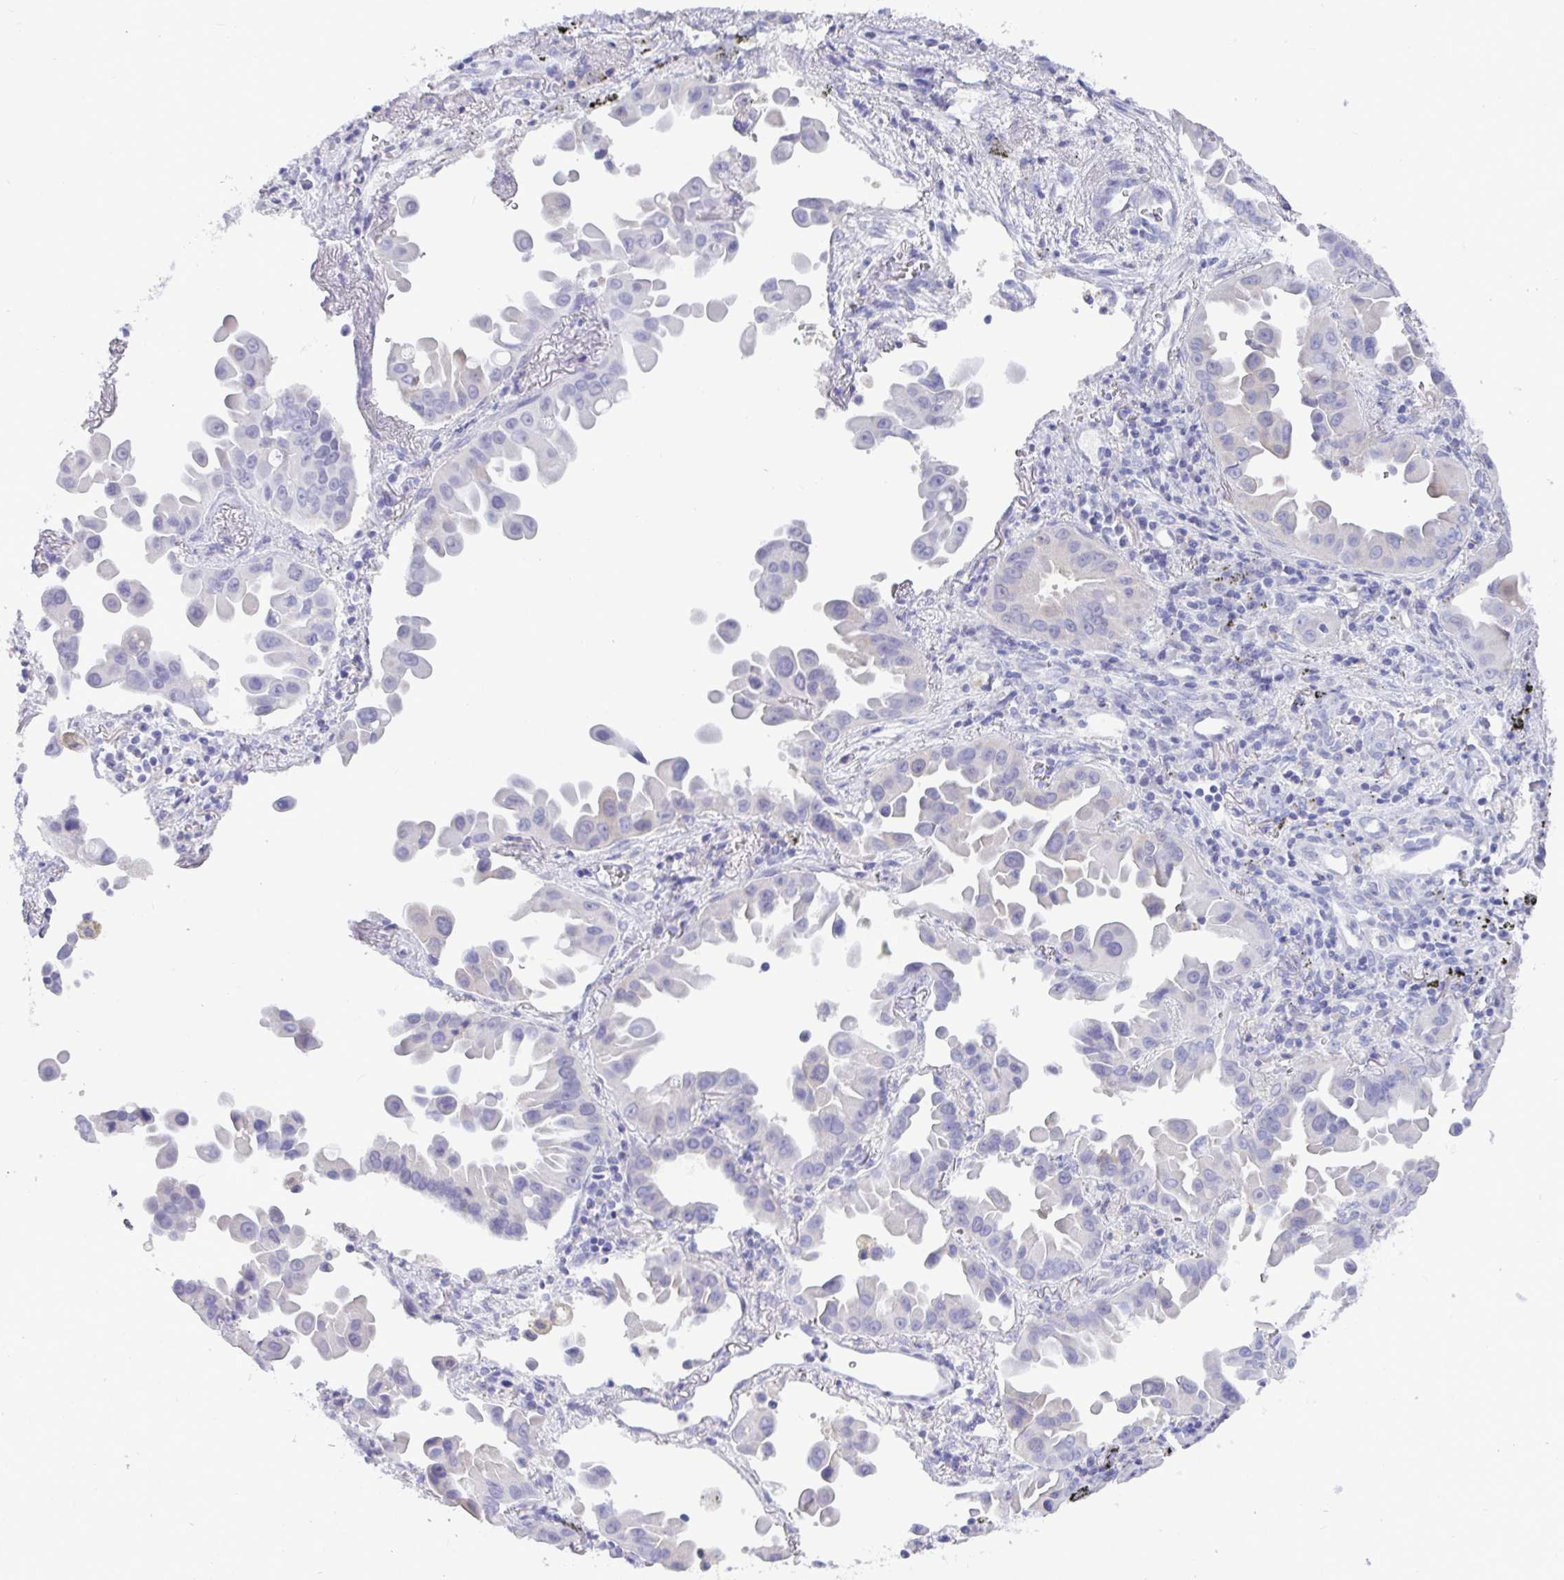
{"staining": {"intensity": "negative", "quantity": "none", "location": "none"}, "tissue": "lung cancer", "cell_type": "Tumor cells", "image_type": "cancer", "snomed": [{"axis": "morphology", "description": "Adenocarcinoma, NOS"}, {"axis": "topography", "description": "Lung"}], "caption": "DAB immunohistochemical staining of lung cancer (adenocarcinoma) exhibits no significant staining in tumor cells.", "gene": "TMEM241", "patient": {"sex": "male", "age": 68}}